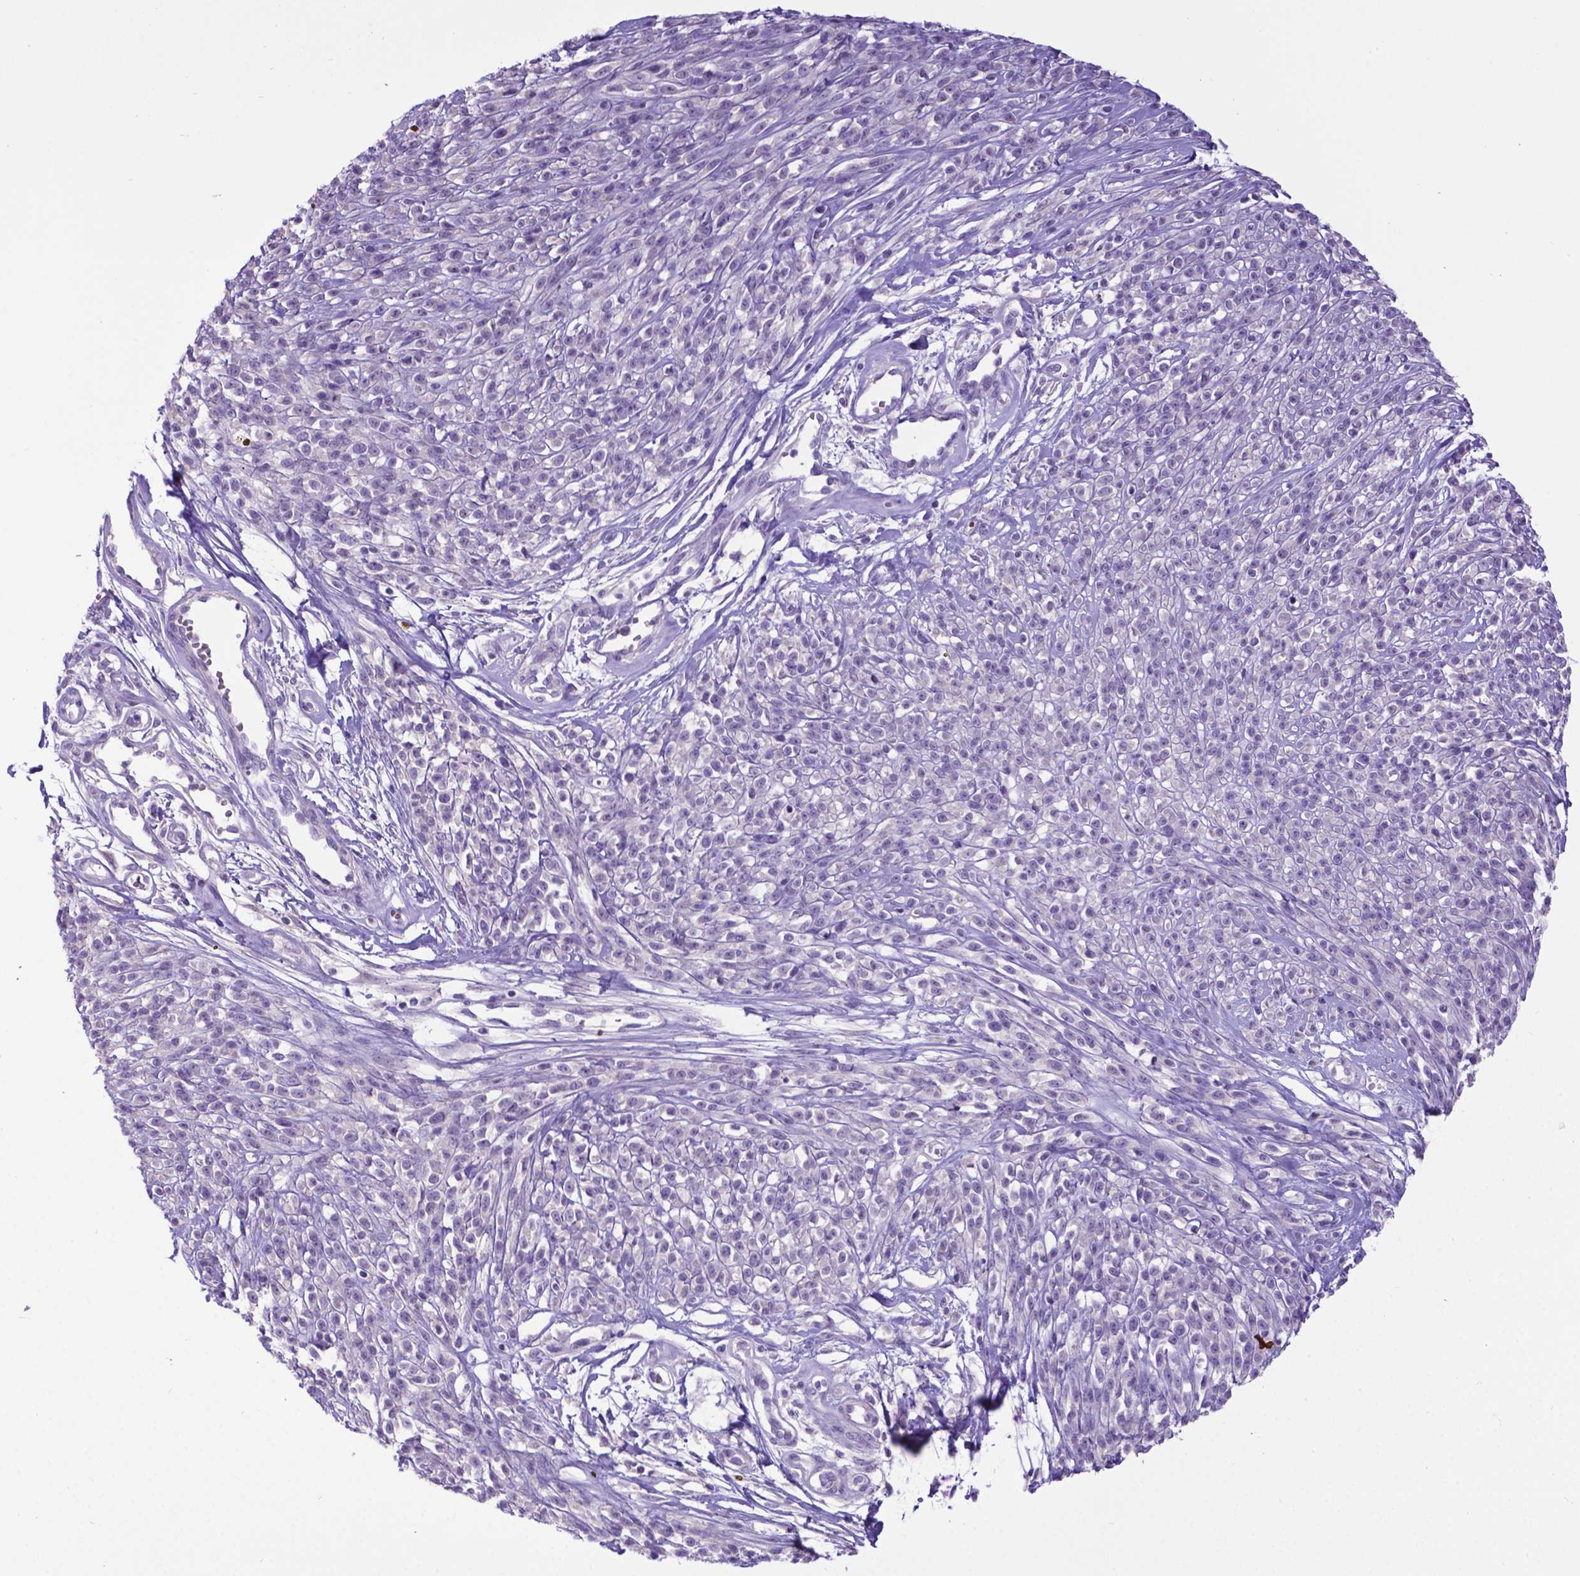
{"staining": {"intensity": "negative", "quantity": "none", "location": "none"}, "tissue": "melanoma", "cell_type": "Tumor cells", "image_type": "cancer", "snomed": [{"axis": "morphology", "description": "Malignant melanoma, NOS"}, {"axis": "topography", "description": "Skin"}, {"axis": "topography", "description": "Skin of trunk"}], "caption": "A high-resolution histopathology image shows IHC staining of malignant melanoma, which shows no significant positivity in tumor cells.", "gene": "ADRA2B", "patient": {"sex": "male", "age": 74}}